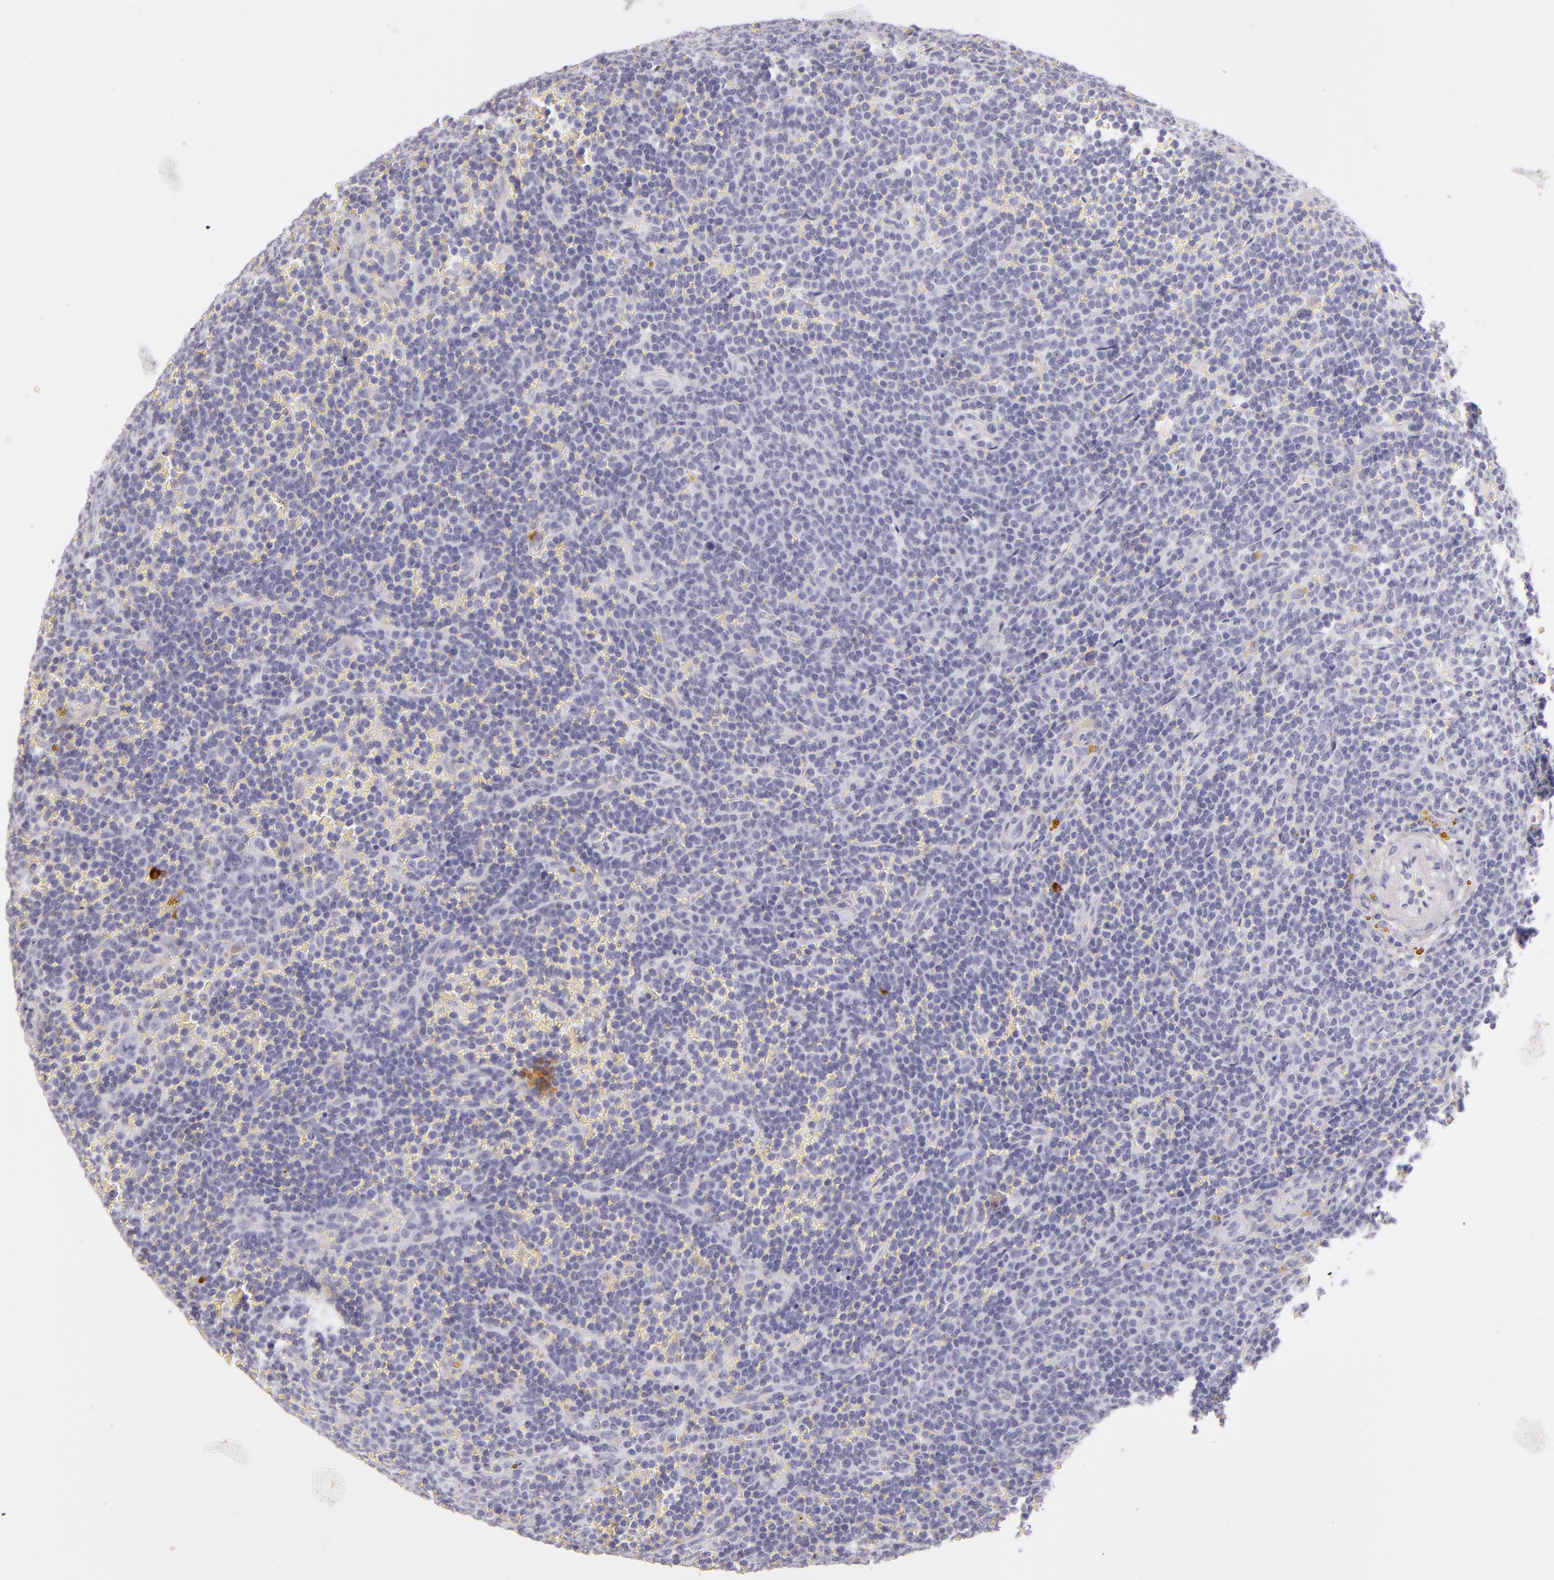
{"staining": {"intensity": "negative", "quantity": "none", "location": "none"}, "tissue": "lymphoma", "cell_type": "Tumor cells", "image_type": "cancer", "snomed": [{"axis": "morphology", "description": "Malignant lymphoma, non-Hodgkin's type, Low grade"}, {"axis": "topography", "description": "Spleen"}], "caption": "Low-grade malignant lymphoma, non-Hodgkin's type was stained to show a protein in brown. There is no significant positivity in tumor cells. (DAB (3,3'-diaminobenzidine) immunohistochemistry (IHC), high magnification).", "gene": "TPSD1", "patient": {"sex": "male", "age": 80}}